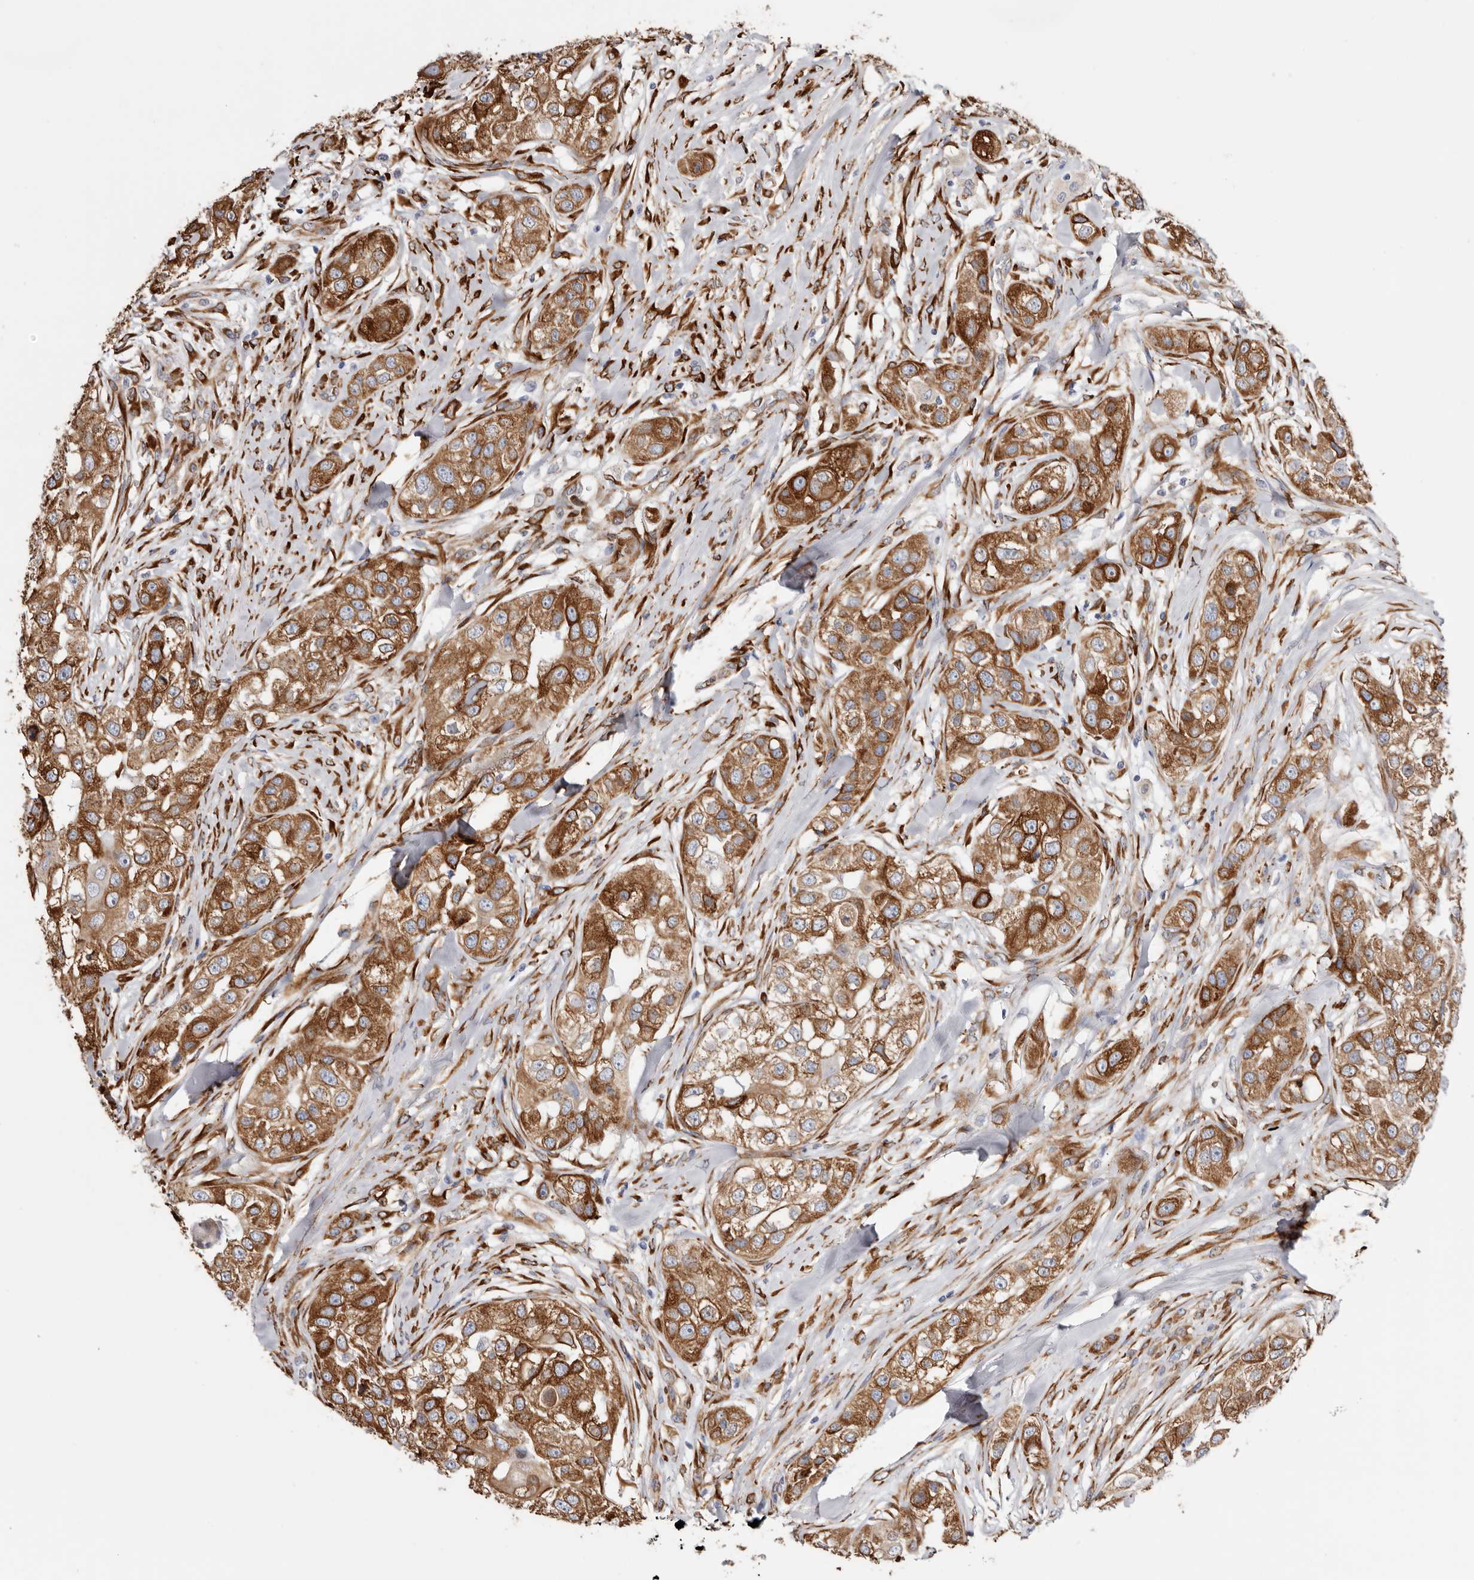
{"staining": {"intensity": "moderate", "quantity": ">75%", "location": "cytoplasmic/membranous"}, "tissue": "head and neck cancer", "cell_type": "Tumor cells", "image_type": "cancer", "snomed": [{"axis": "morphology", "description": "Normal tissue, NOS"}, {"axis": "morphology", "description": "Squamous cell carcinoma, NOS"}, {"axis": "topography", "description": "Skeletal muscle"}, {"axis": "topography", "description": "Head-Neck"}], "caption": "Human head and neck cancer stained with a protein marker exhibits moderate staining in tumor cells.", "gene": "SEMA3E", "patient": {"sex": "male", "age": 51}}